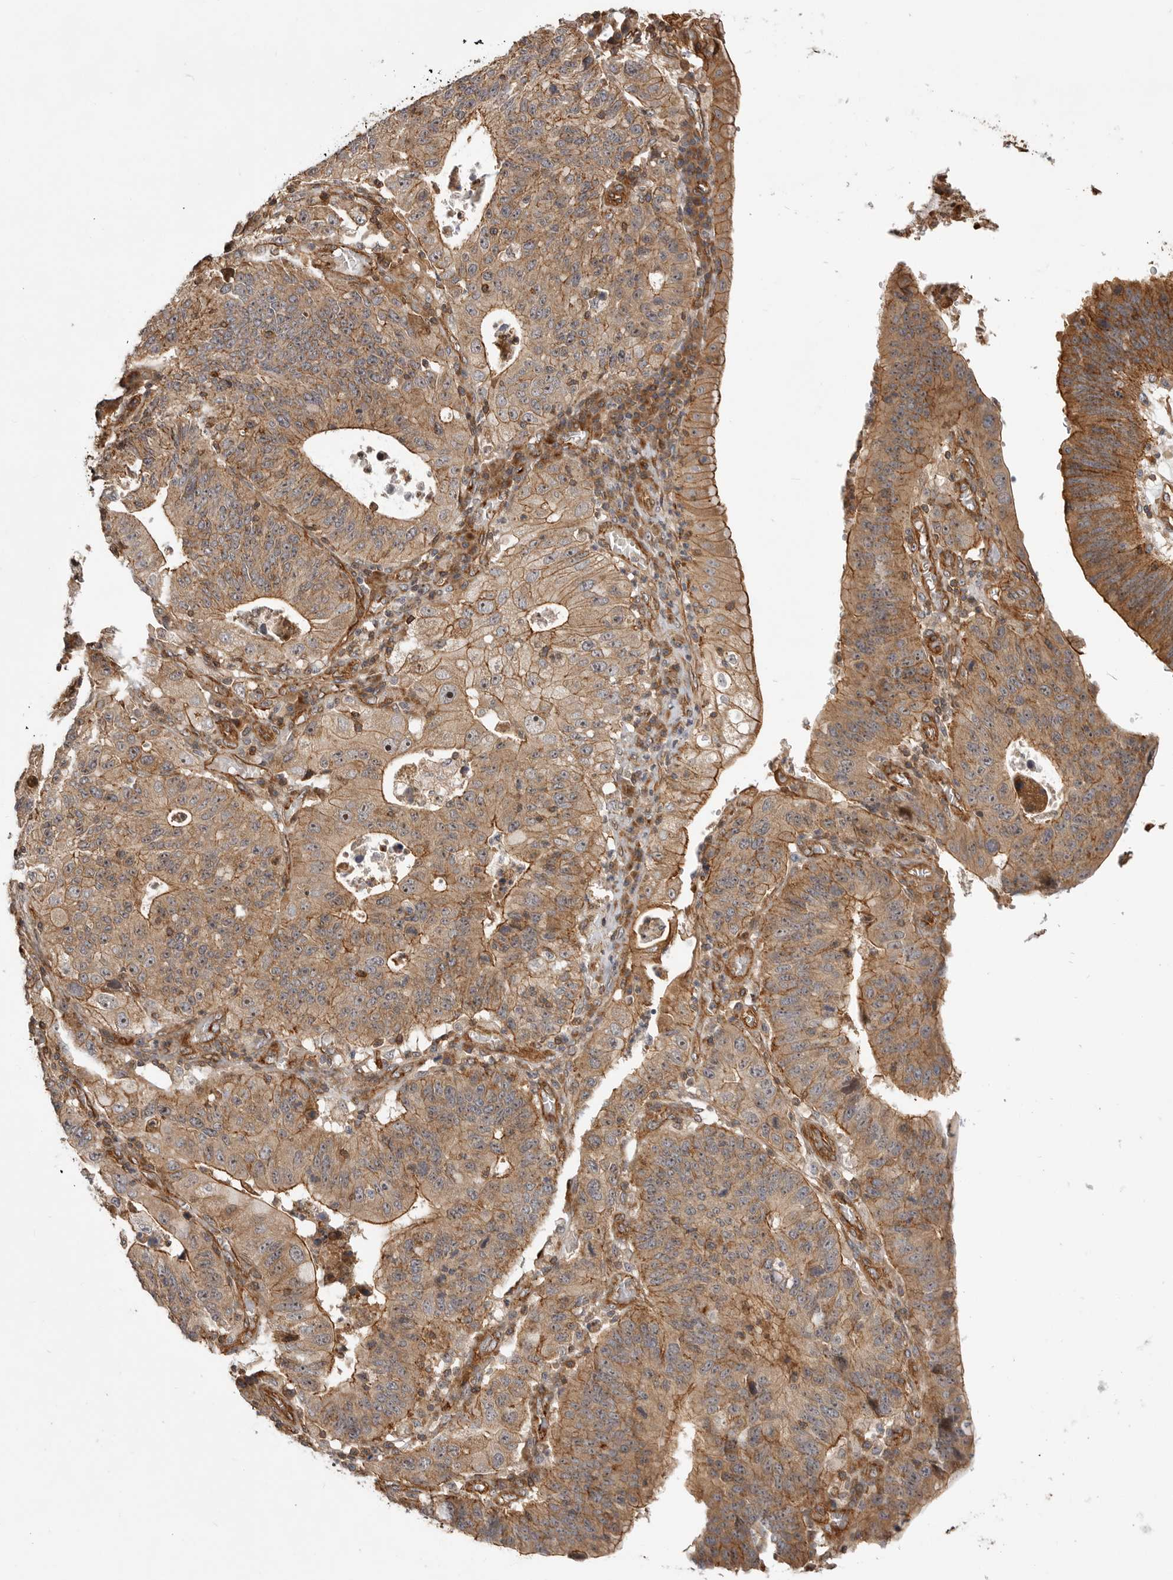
{"staining": {"intensity": "strong", "quantity": ">75%", "location": "cytoplasmic/membranous"}, "tissue": "stomach cancer", "cell_type": "Tumor cells", "image_type": "cancer", "snomed": [{"axis": "morphology", "description": "Adenocarcinoma, NOS"}, {"axis": "topography", "description": "Stomach"}], "caption": "Immunohistochemistry (IHC) histopathology image of stomach adenocarcinoma stained for a protein (brown), which reveals high levels of strong cytoplasmic/membranous expression in approximately >75% of tumor cells.", "gene": "GPATCH2", "patient": {"sex": "male", "age": 59}}